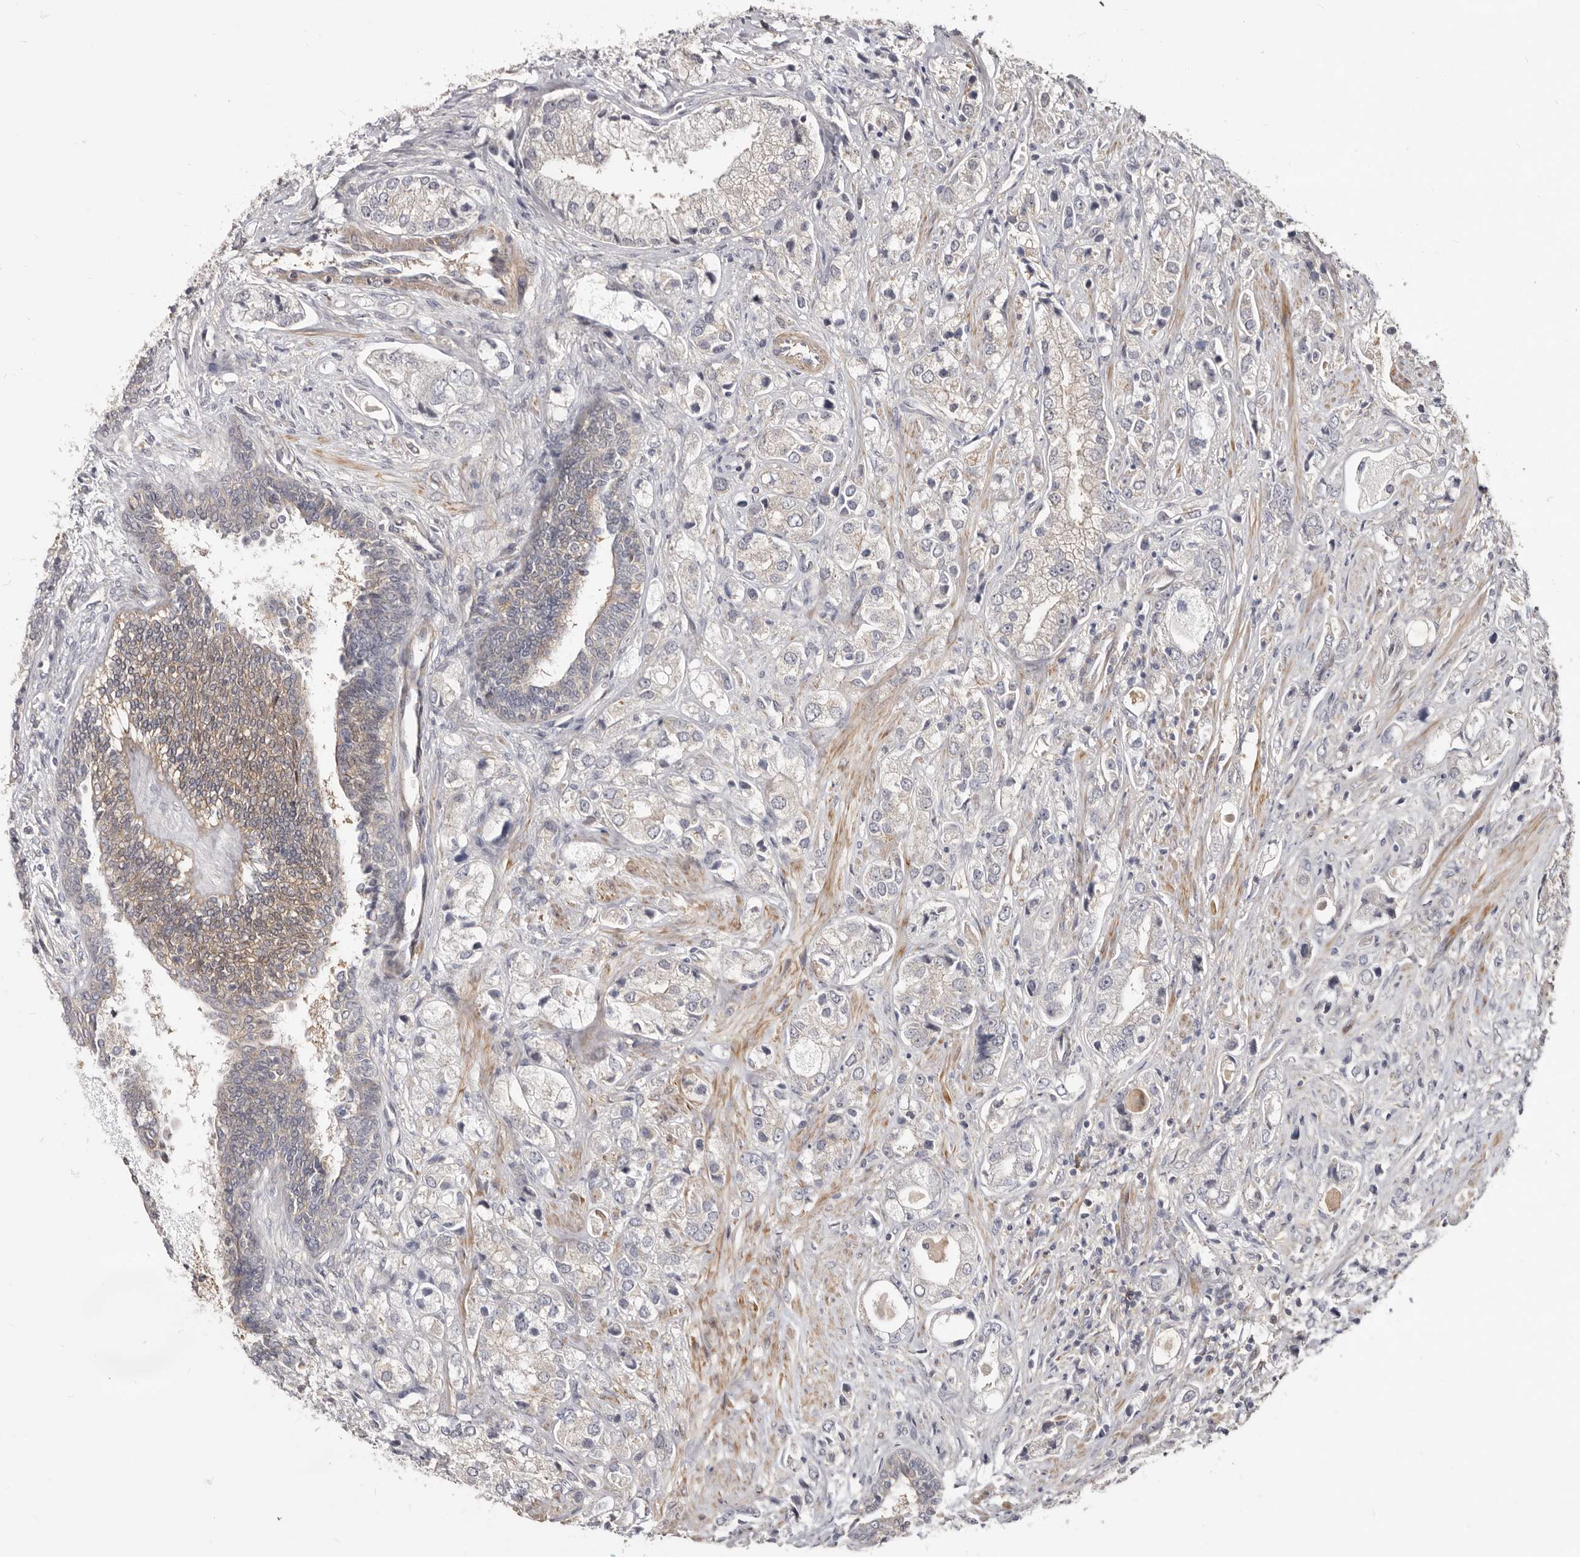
{"staining": {"intensity": "negative", "quantity": "none", "location": "none"}, "tissue": "prostate cancer", "cell_type": "Tumor cells", "image_type": "cancer", "snomed": [{"axis": "morphology", "description": "Adenocarcinoma, High grade"}, {"axis": "topography", "description": "Prostate"}], "caption": "IHC of human prostate cancer shows no positivity in tumor cells.", "gene": "GPATCH4", "patient": {"sex": "male", "age": 50}}